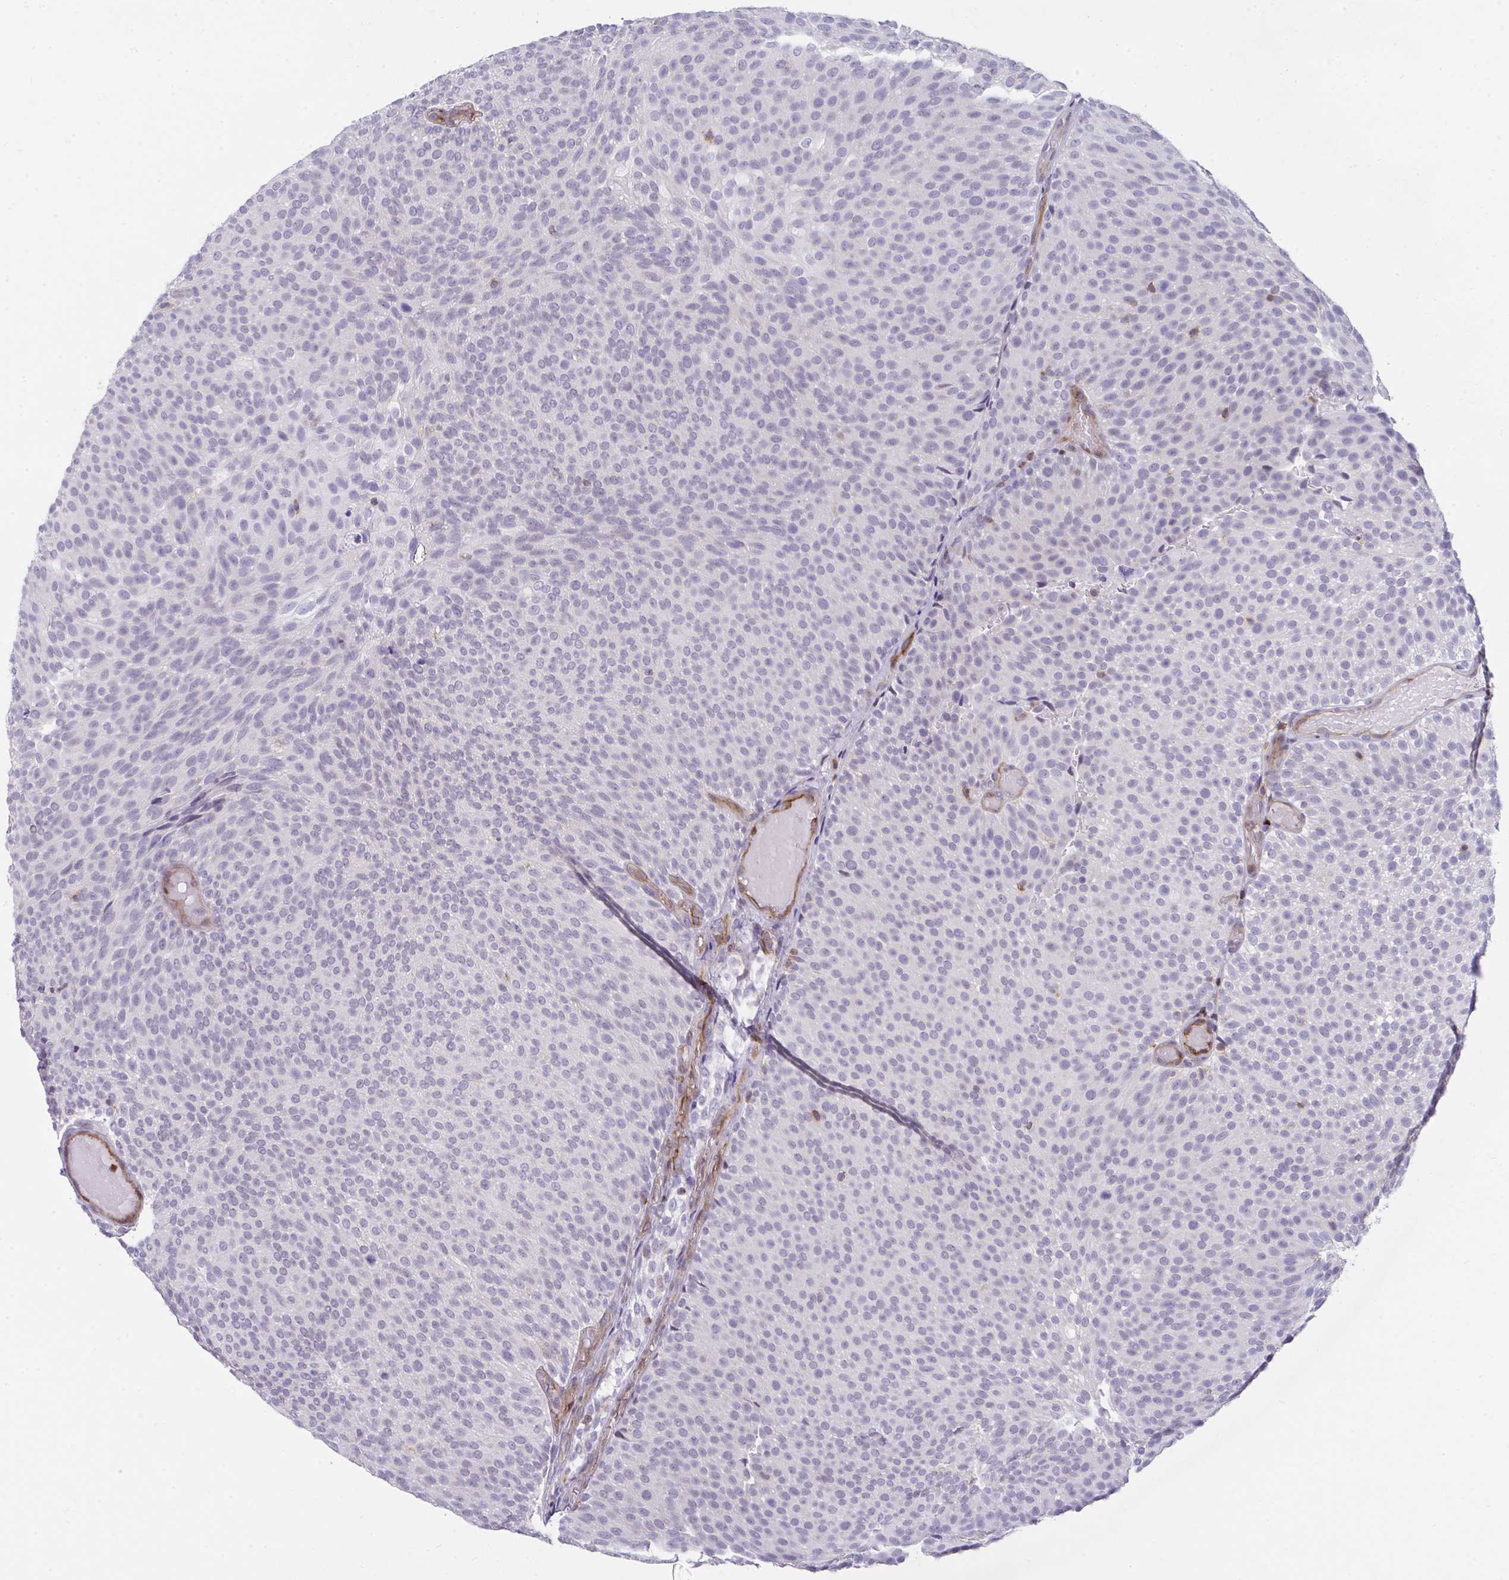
{"staining": {"intensity": "negative", "quantity": "none", "location": "none"}, "tissue": "urothelial cancer", "cell_type": "Tumor cells", "image_type": "cancer", "snomed": [{"axis": "morphology", "description": "Urothelial carcinoma, Low grade"}, {"axis": "topography", "description": "Urinary bladder"}], "caption": "IHC histopathology image of low-grade urothelial carcinoma stained for a protein (brown), which exhibits no expression in tumor cells.", "gene": "FOXN3", "patient": {"sex": "male", "age": 78}}